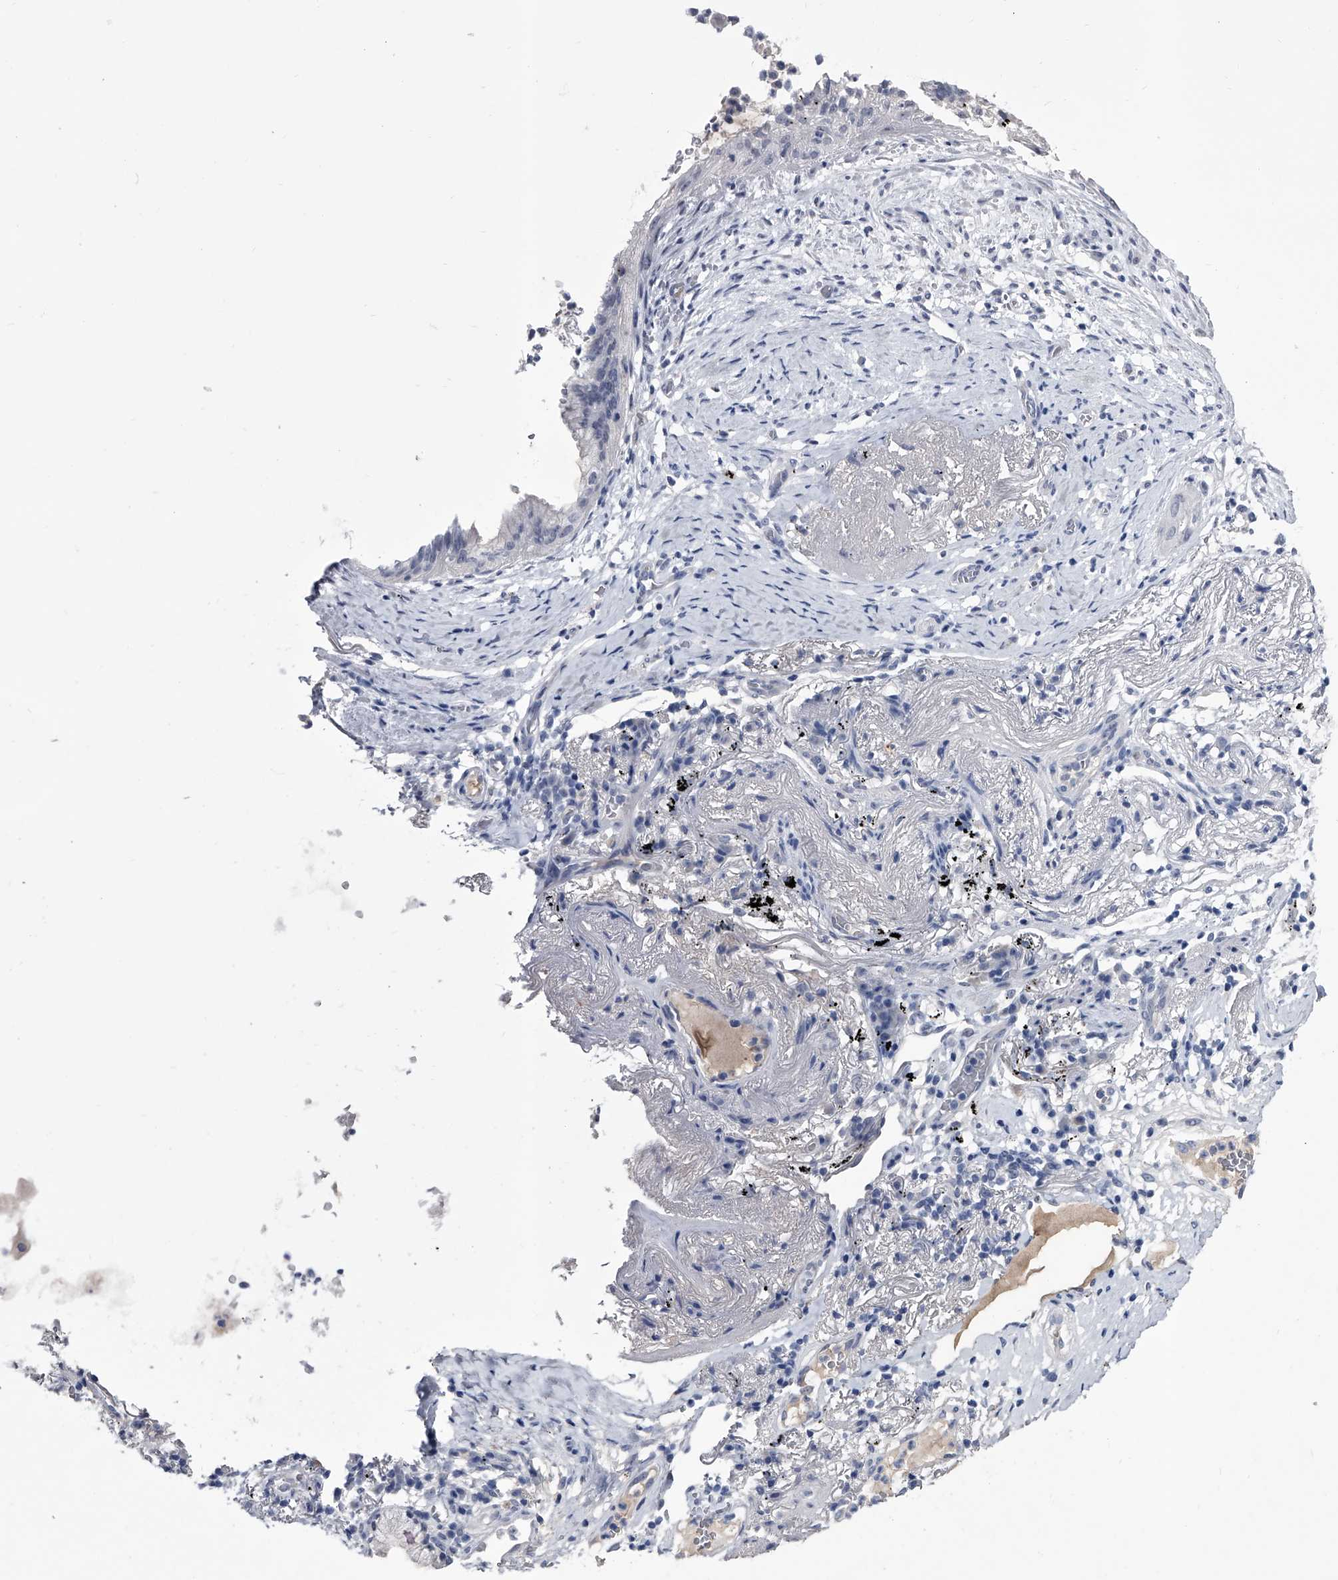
{"staining": {"intensity": "negative", "quantity": "none", "location": "none"}, "tissue": "lung cancer", "cell_type": "Tumor cells", "image_type": "cancer", "snomed": [{"axis": "morphology", "description": "Adenocarcinoma, NOS"}, {"axis": "topography", "description": "Lung"}], "caption": "This is an IHC micrograph of human lung cancer (adenocarcinoma). There is no positivity in tumor cells.", "gene": "CRISP2", "patient": {"sex": "female", "age": 70}}